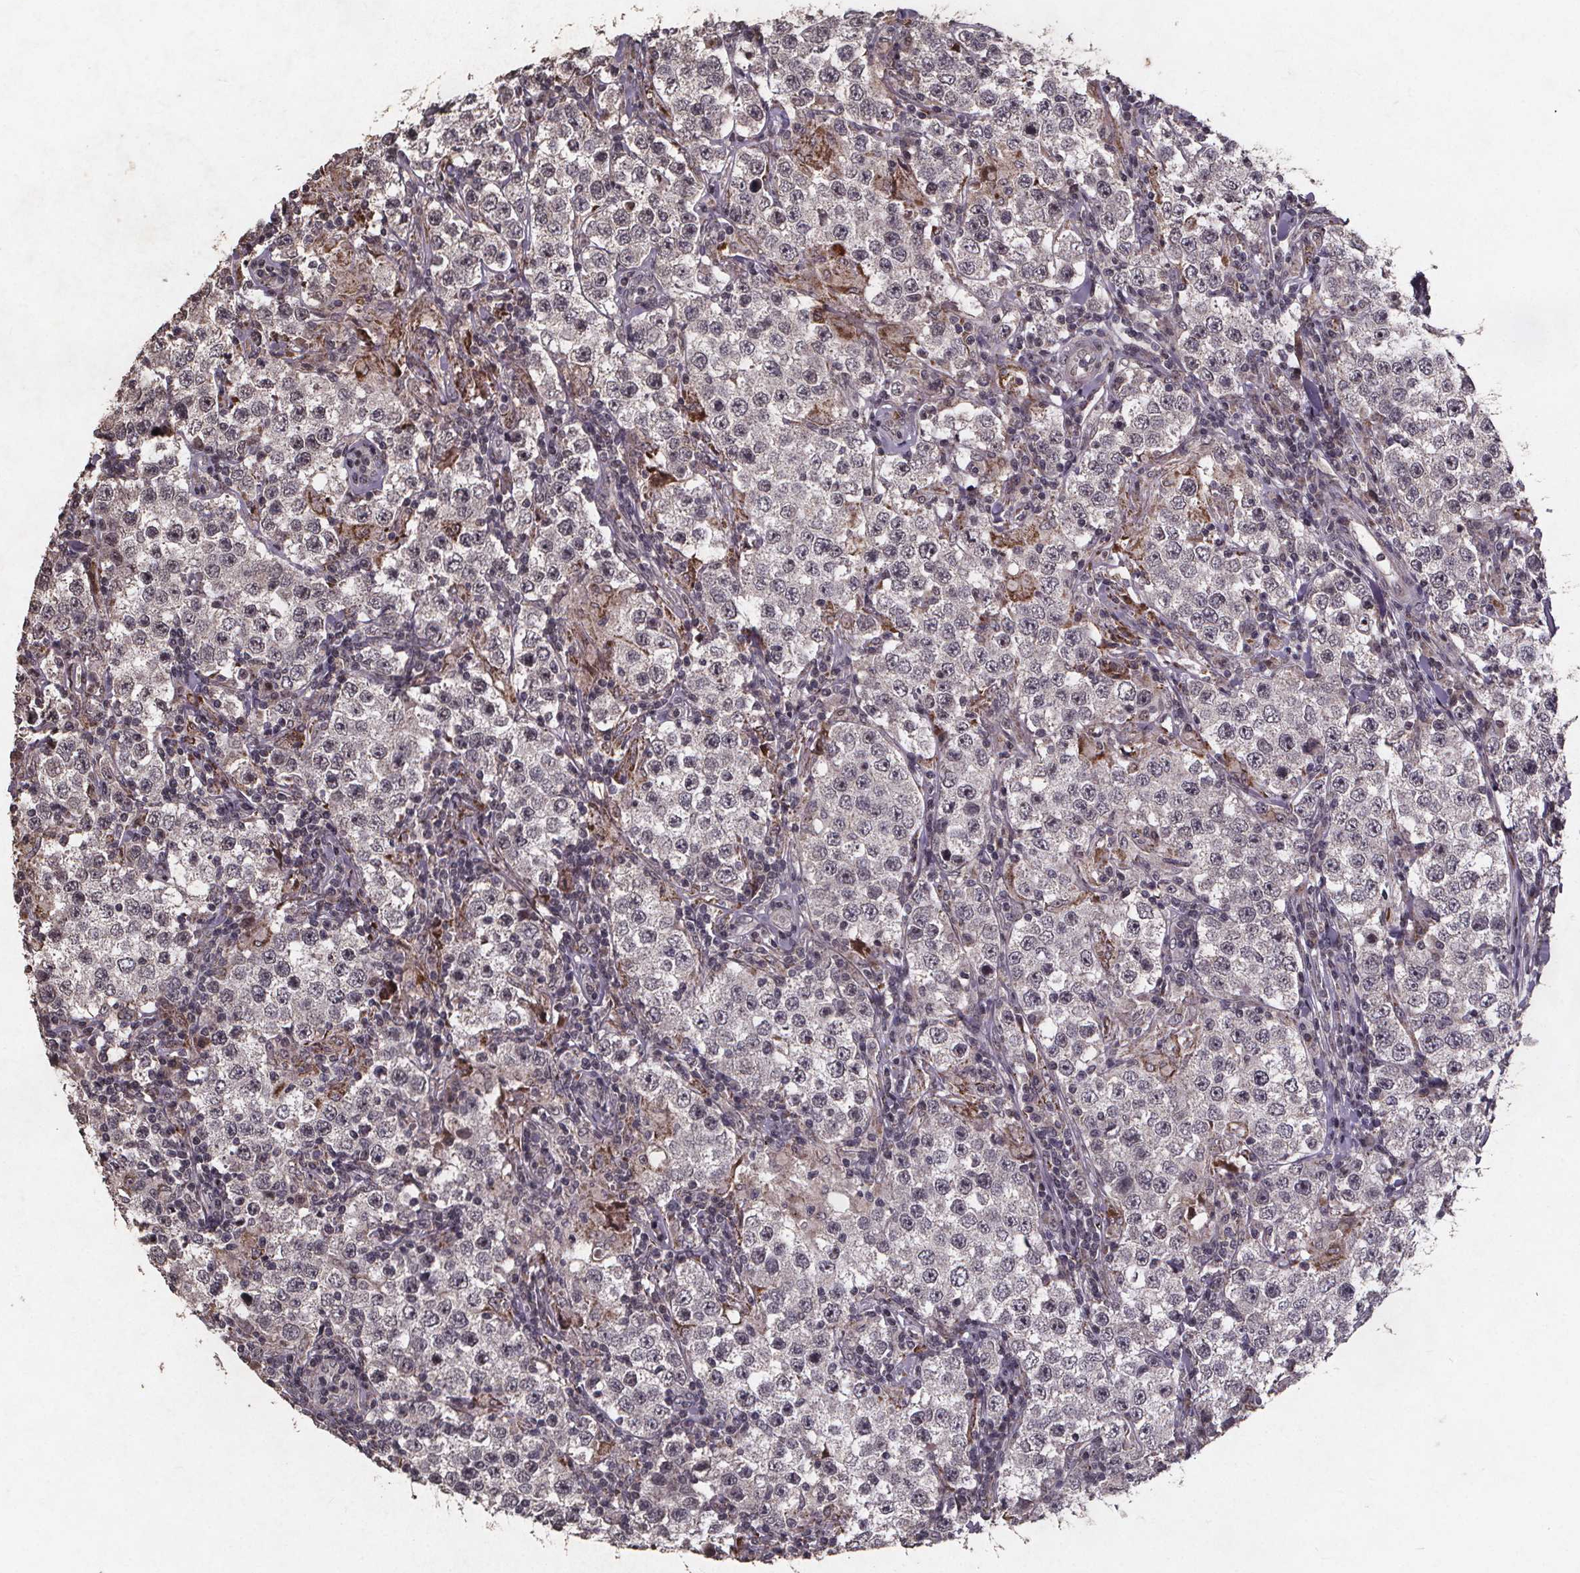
{"staining": {"intensity": "negative", "quantity": "none", "location": "none"}, "tissue": "testis cancer", "cell_type": "Tumor cells", "image_type": "cancer", "snomed": [{"axis": "morphology", "description": "Seminoma, NOS"}, {"axis": "morphology", "description": "Carcinoma, Embryonal, NOS"}, {"axis": "topography", "description": "Testis"}], "caption": "DAB immunohistochemical staining of human seminoma (testis) reveals no significant positivity in tumor cells. (DAB immunohistochemistry (IHC) with hematoxylin counter stain).", "gene": "GPX3", "patient": {"sex": "male", "age": 41}}